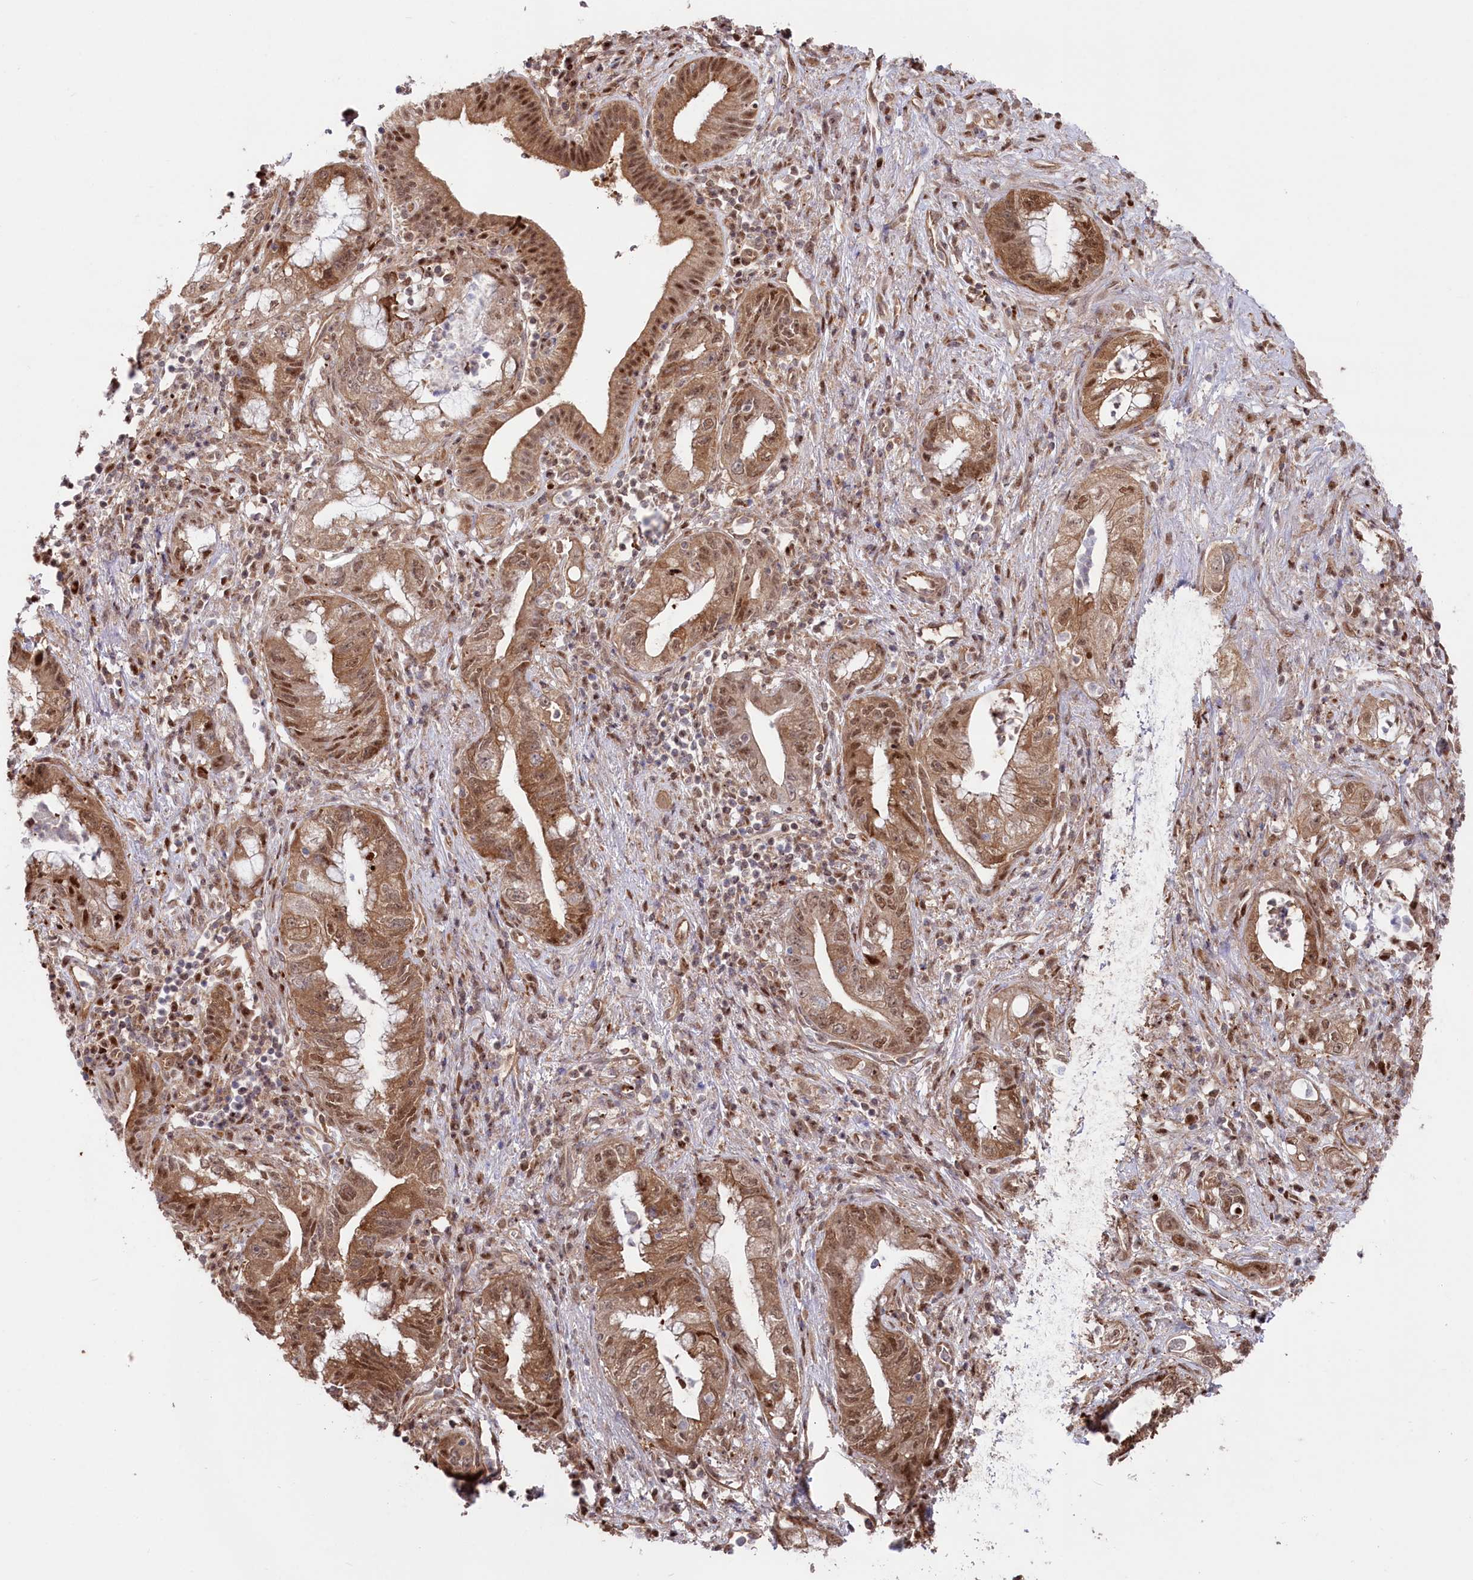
{"staining": {"intensity": "moderate", "quantity": ">75%", "location": "cytoplasmic/membranous,nuclear"}, "tissue": "pancreatic cancer", "cell_type": "Tumor cells", "image_type": "cancer", "snomed": [{"axis": "morphology", "description": "Adenocarcinoma, NOS"}, {"axis": "topography", "description": "Pancreas"}], "caption": "DAB immunohistochemical staining of pancreatic adenocarcinoma reveals moderate cytoplasmic/membranous and nuclear protein staining in approximately >75% of tumor cells.", "gene": "PSMA1", "patient": {"sex": "female", "age": 73}}